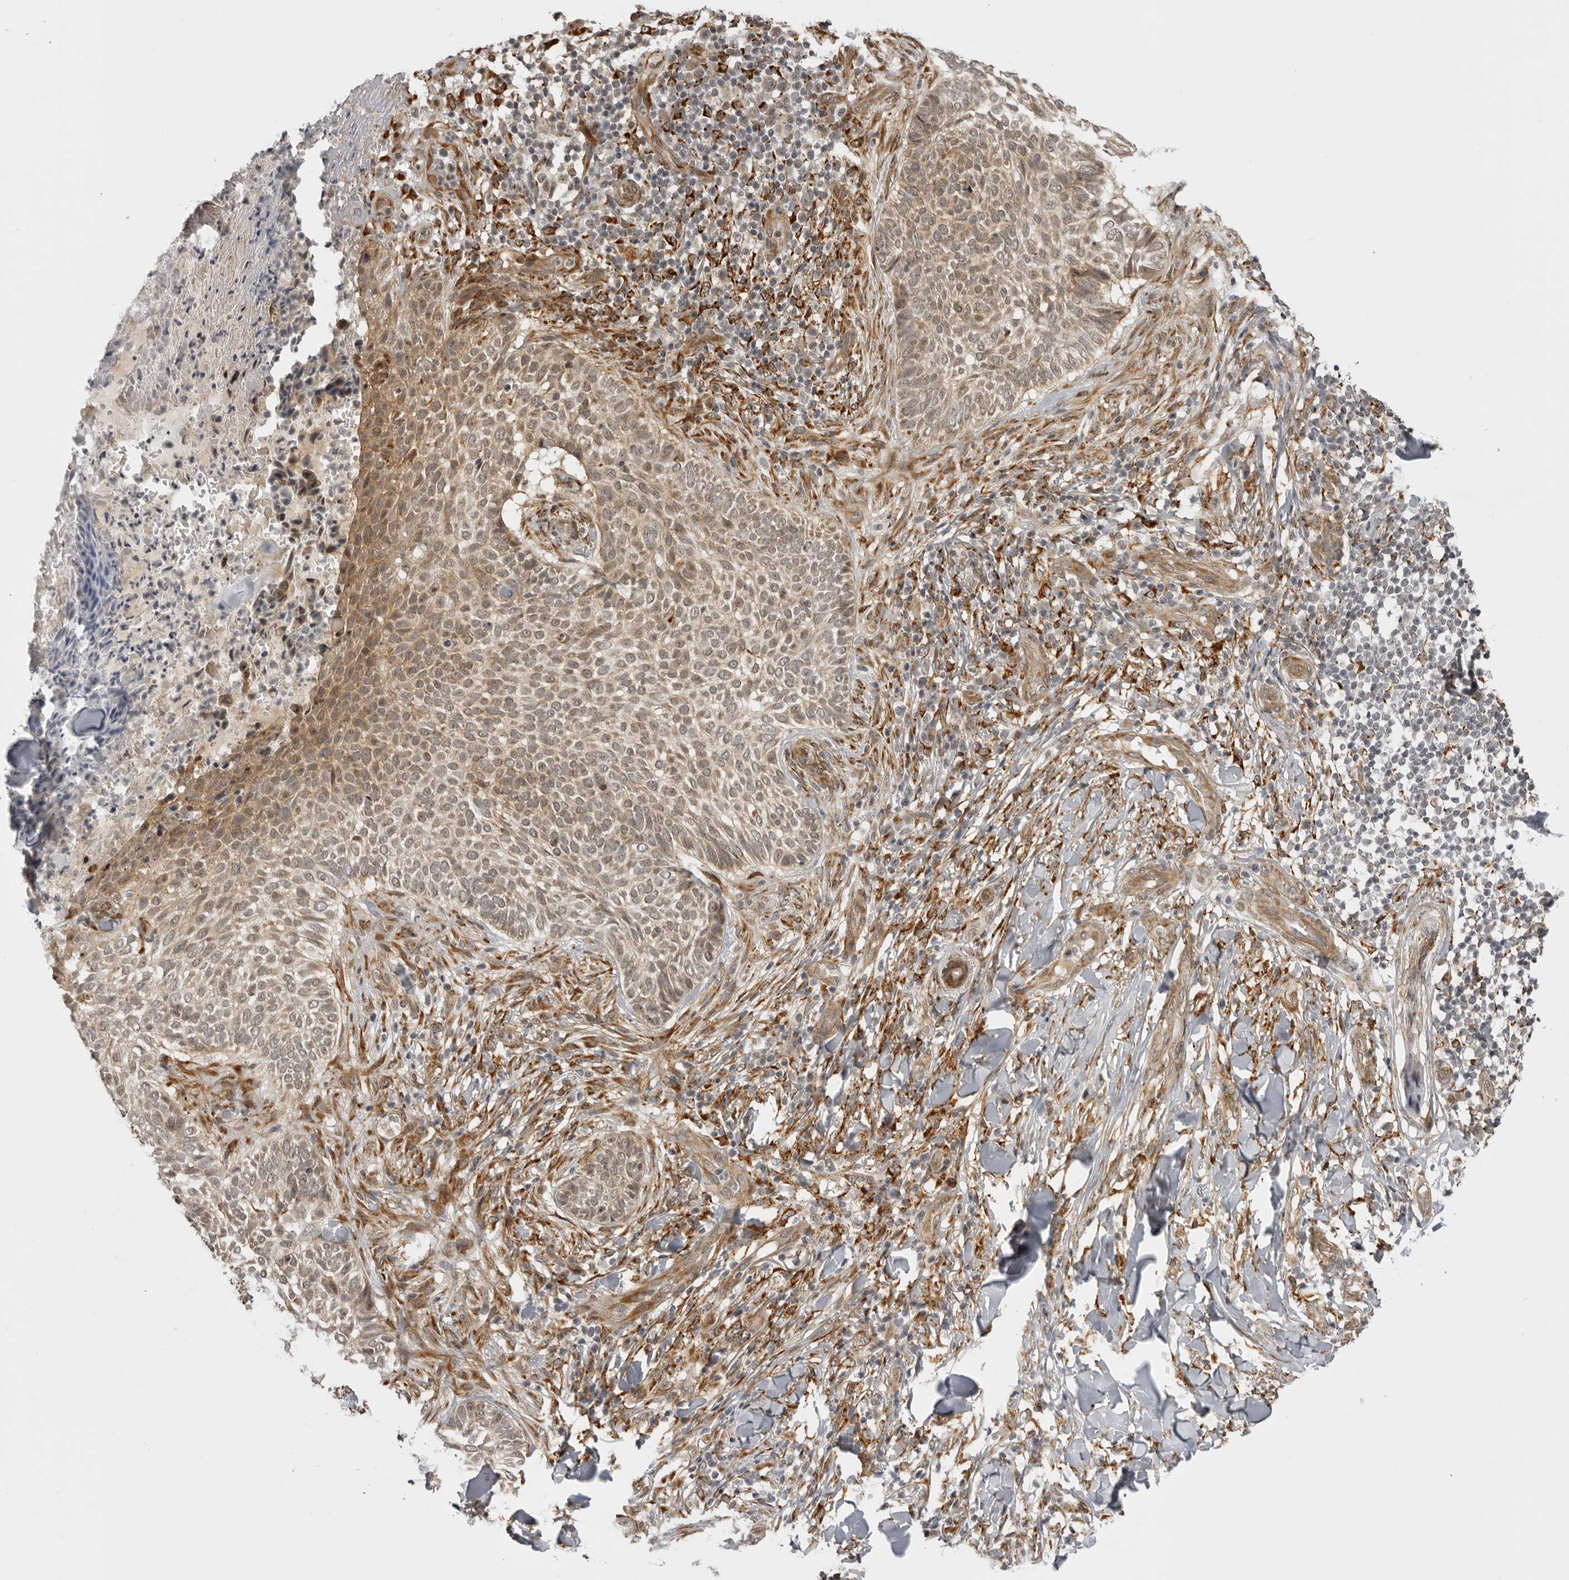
{"staining": {"intensity": "weak", "quantity": ">75%", "location": "cytoplasmic/membranous"}, "tissue": "skin cancer", "cell_type": "Tumor cells", "image_type": "cancer", "snomed": [{"axis": "morphology", "description": "Normal tissue, NOS"}, {"axis": "morphology", "description": "Basal cell carcinoma"}, {"axis": "topography", "description": "Skin"}], "caption": "Weak cytoplasmic/membranous staining is appreciated in about >75% of tumor cells in skin cancer (basal cell carcinoma).", "gene": "DNAH14", "patient": {"sex": "male", "age": 67}}